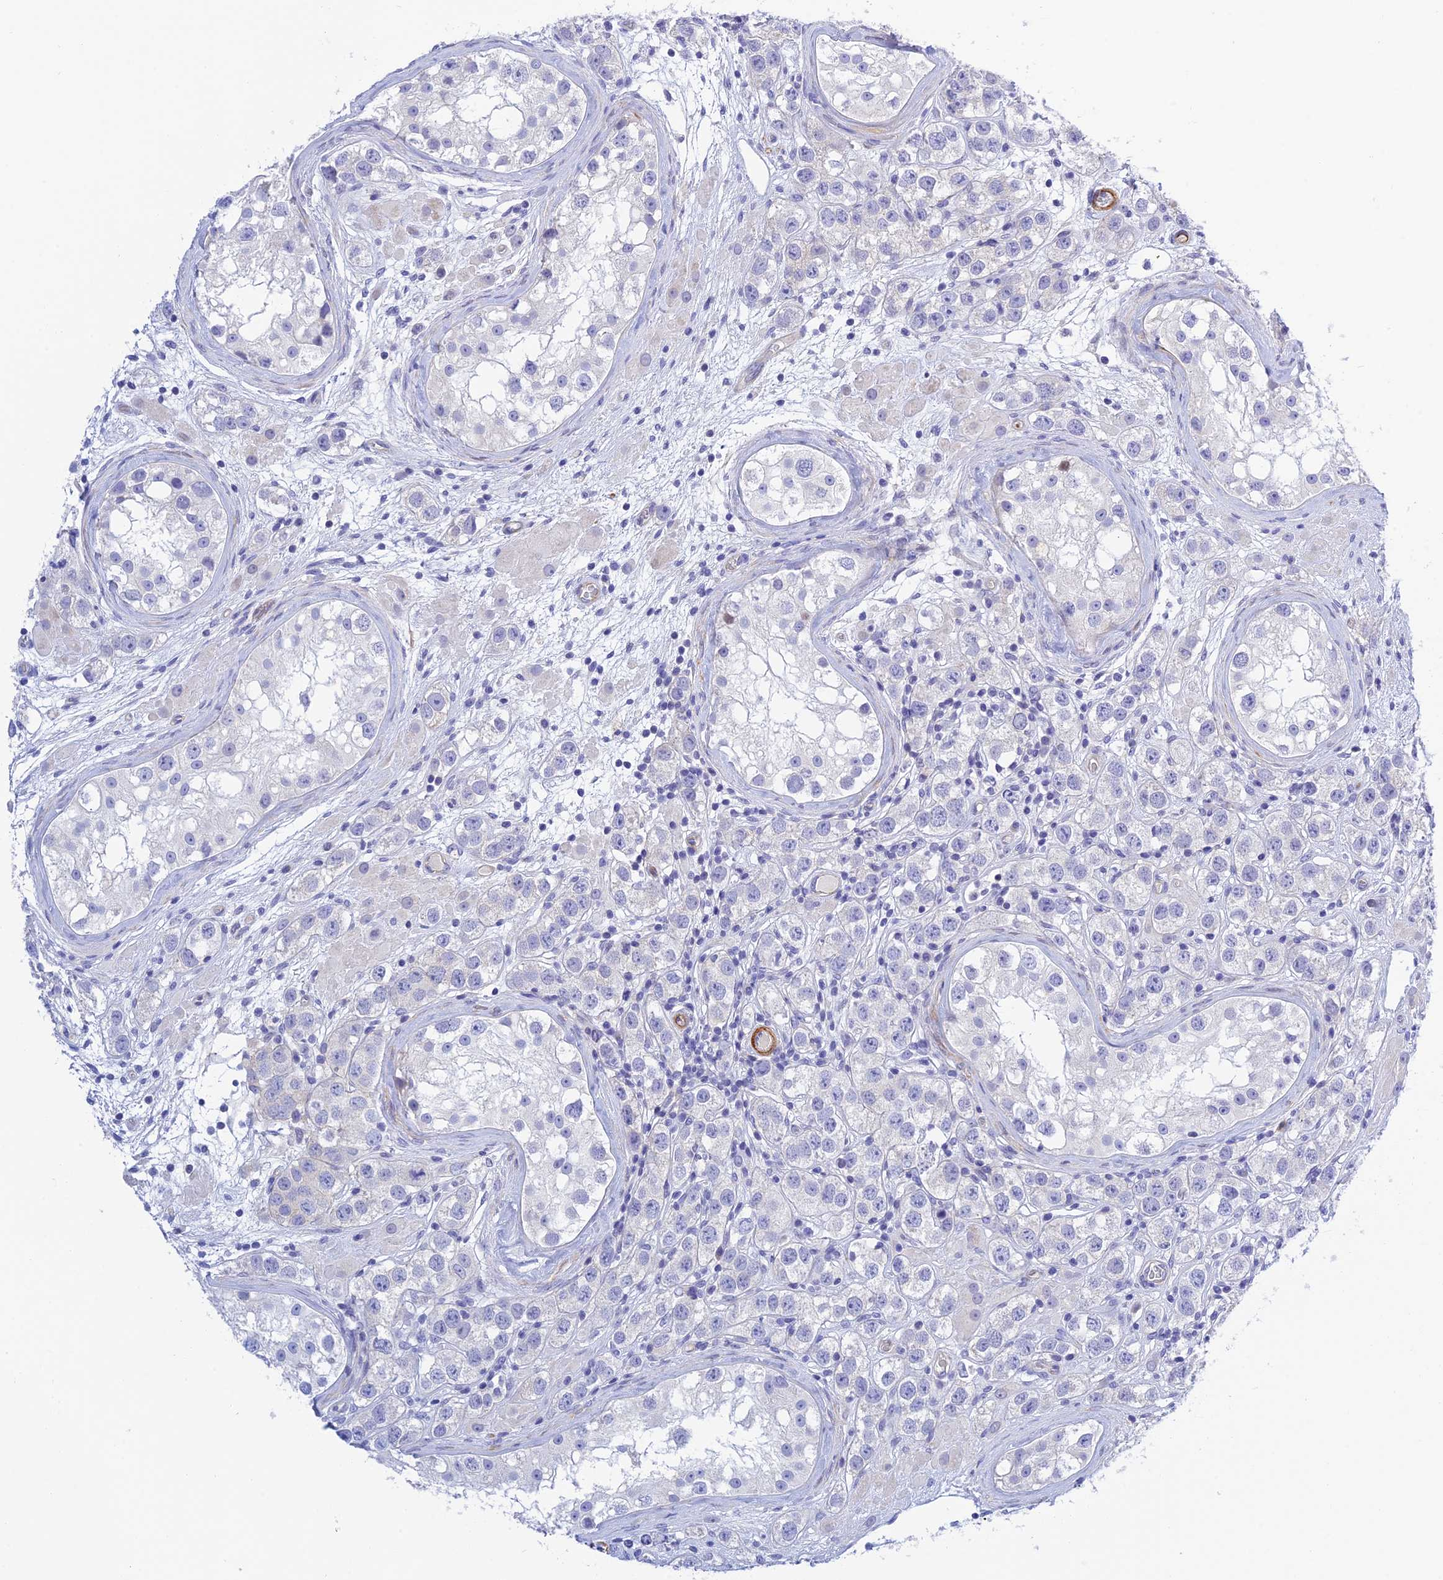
{"staining": {"intensity": "negative", "quantity": "none", "location": "none"}, "tissue": "testis cancer", "cell_type": "Tumor cells", "image_type": "cancer", "snomed": [{"axis": "morphology", "description": "Seminoma, NOS"}, {"axis": "topography", "description": "Testis"}], "caption": "This is a micrograph of IHC staining of testis cancer, which shows no staining in tumor cells.", "gene": "ZDHHC16", "patient": {"sex": "male", "age": 28}}